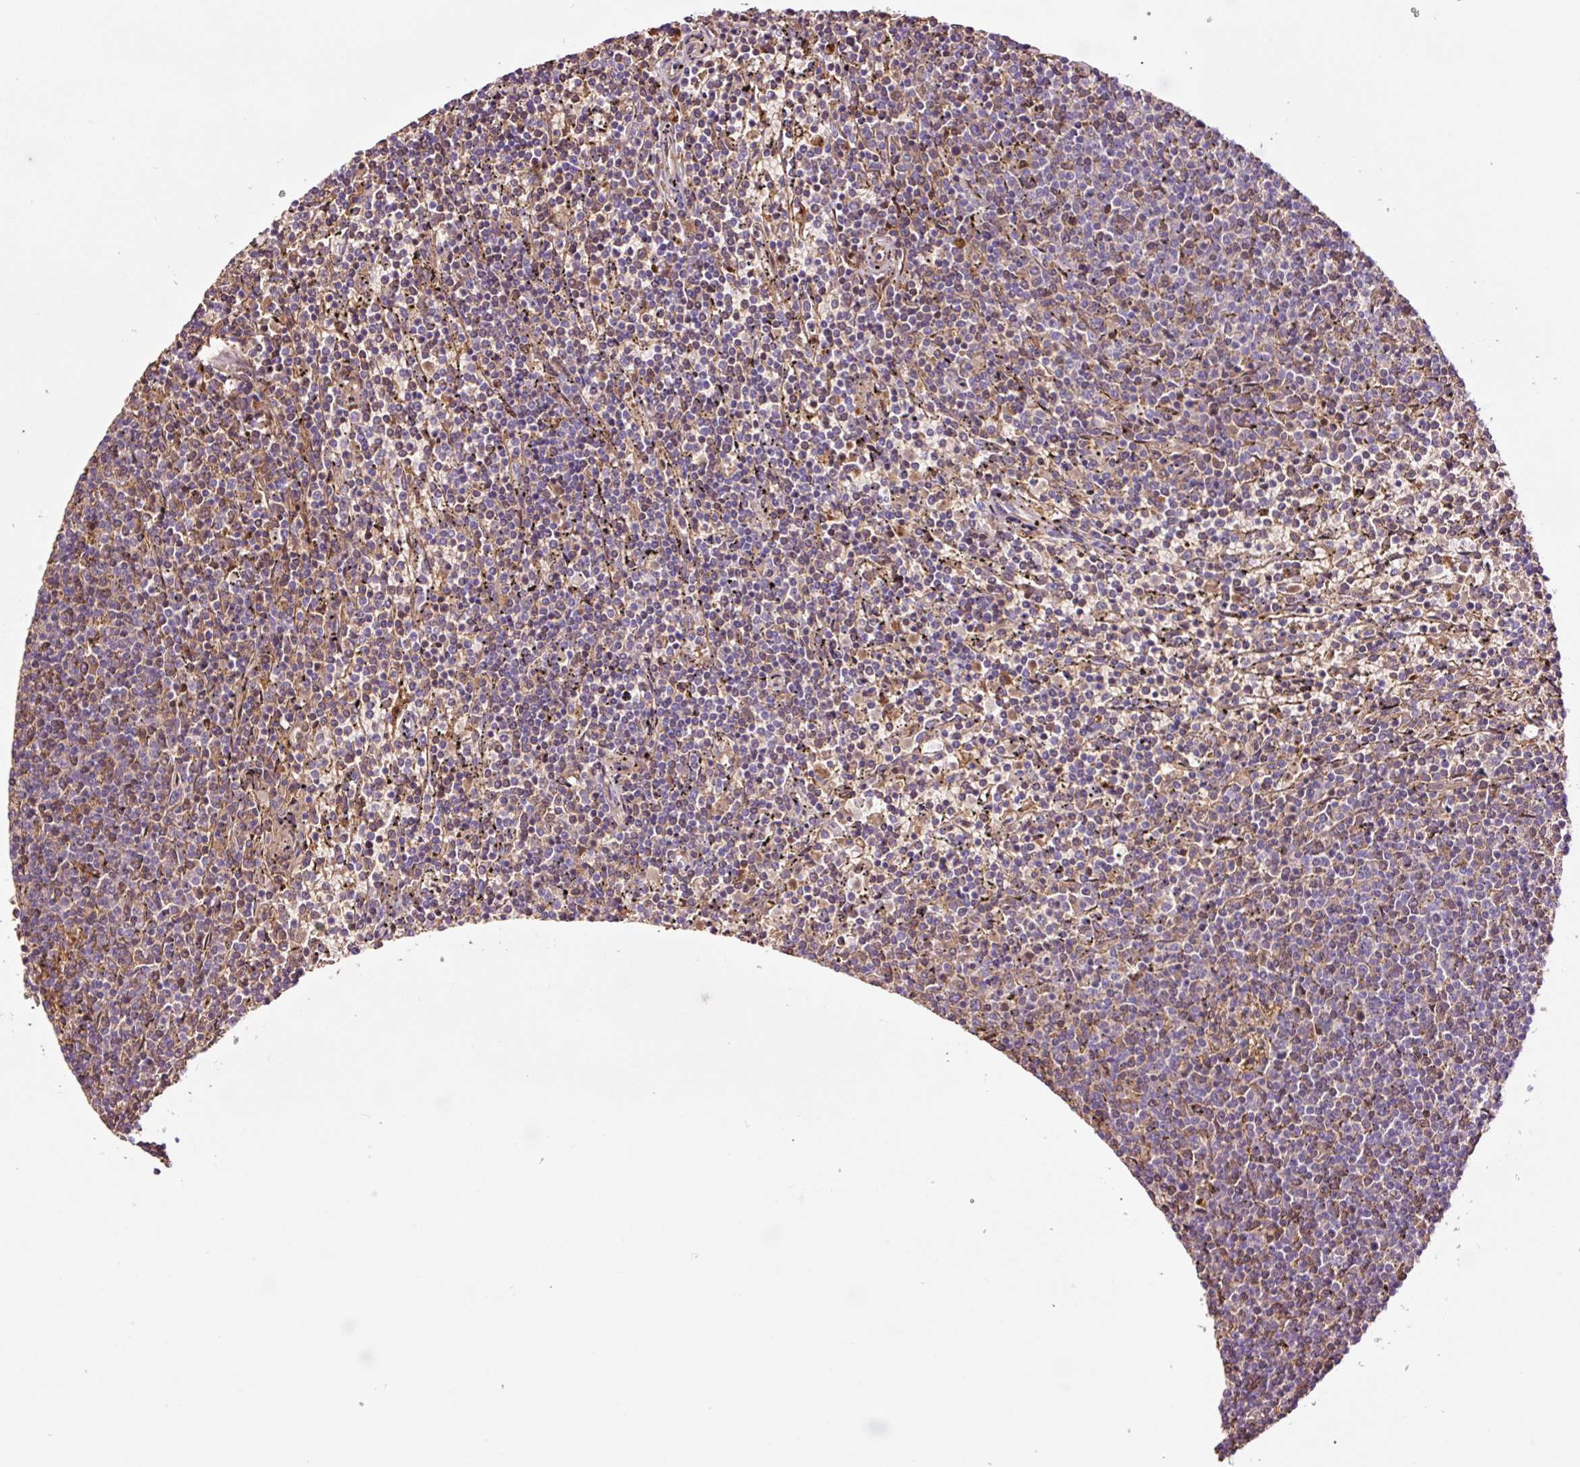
{"staining": {"intensity": "negative", "quantity": "none", "location": "none"}, "tissue": "lymphoma", "cell_type": "Tumor cells", "image_type": "cancer", "snomed": [{"axis": "morphology", "description": "Malignant lymphoma, non-Hodgkin's type, Low grade"}, {"axis": "topography", "description": "Spleen"}], "caption": "DAB (3,3'-diaminobenzidine) immunohistochemical staining of lymphoma reveals no significant expression in tumor cells.", "gene": "TMEM235", "patient": {"sex": "female", "age": 50}}